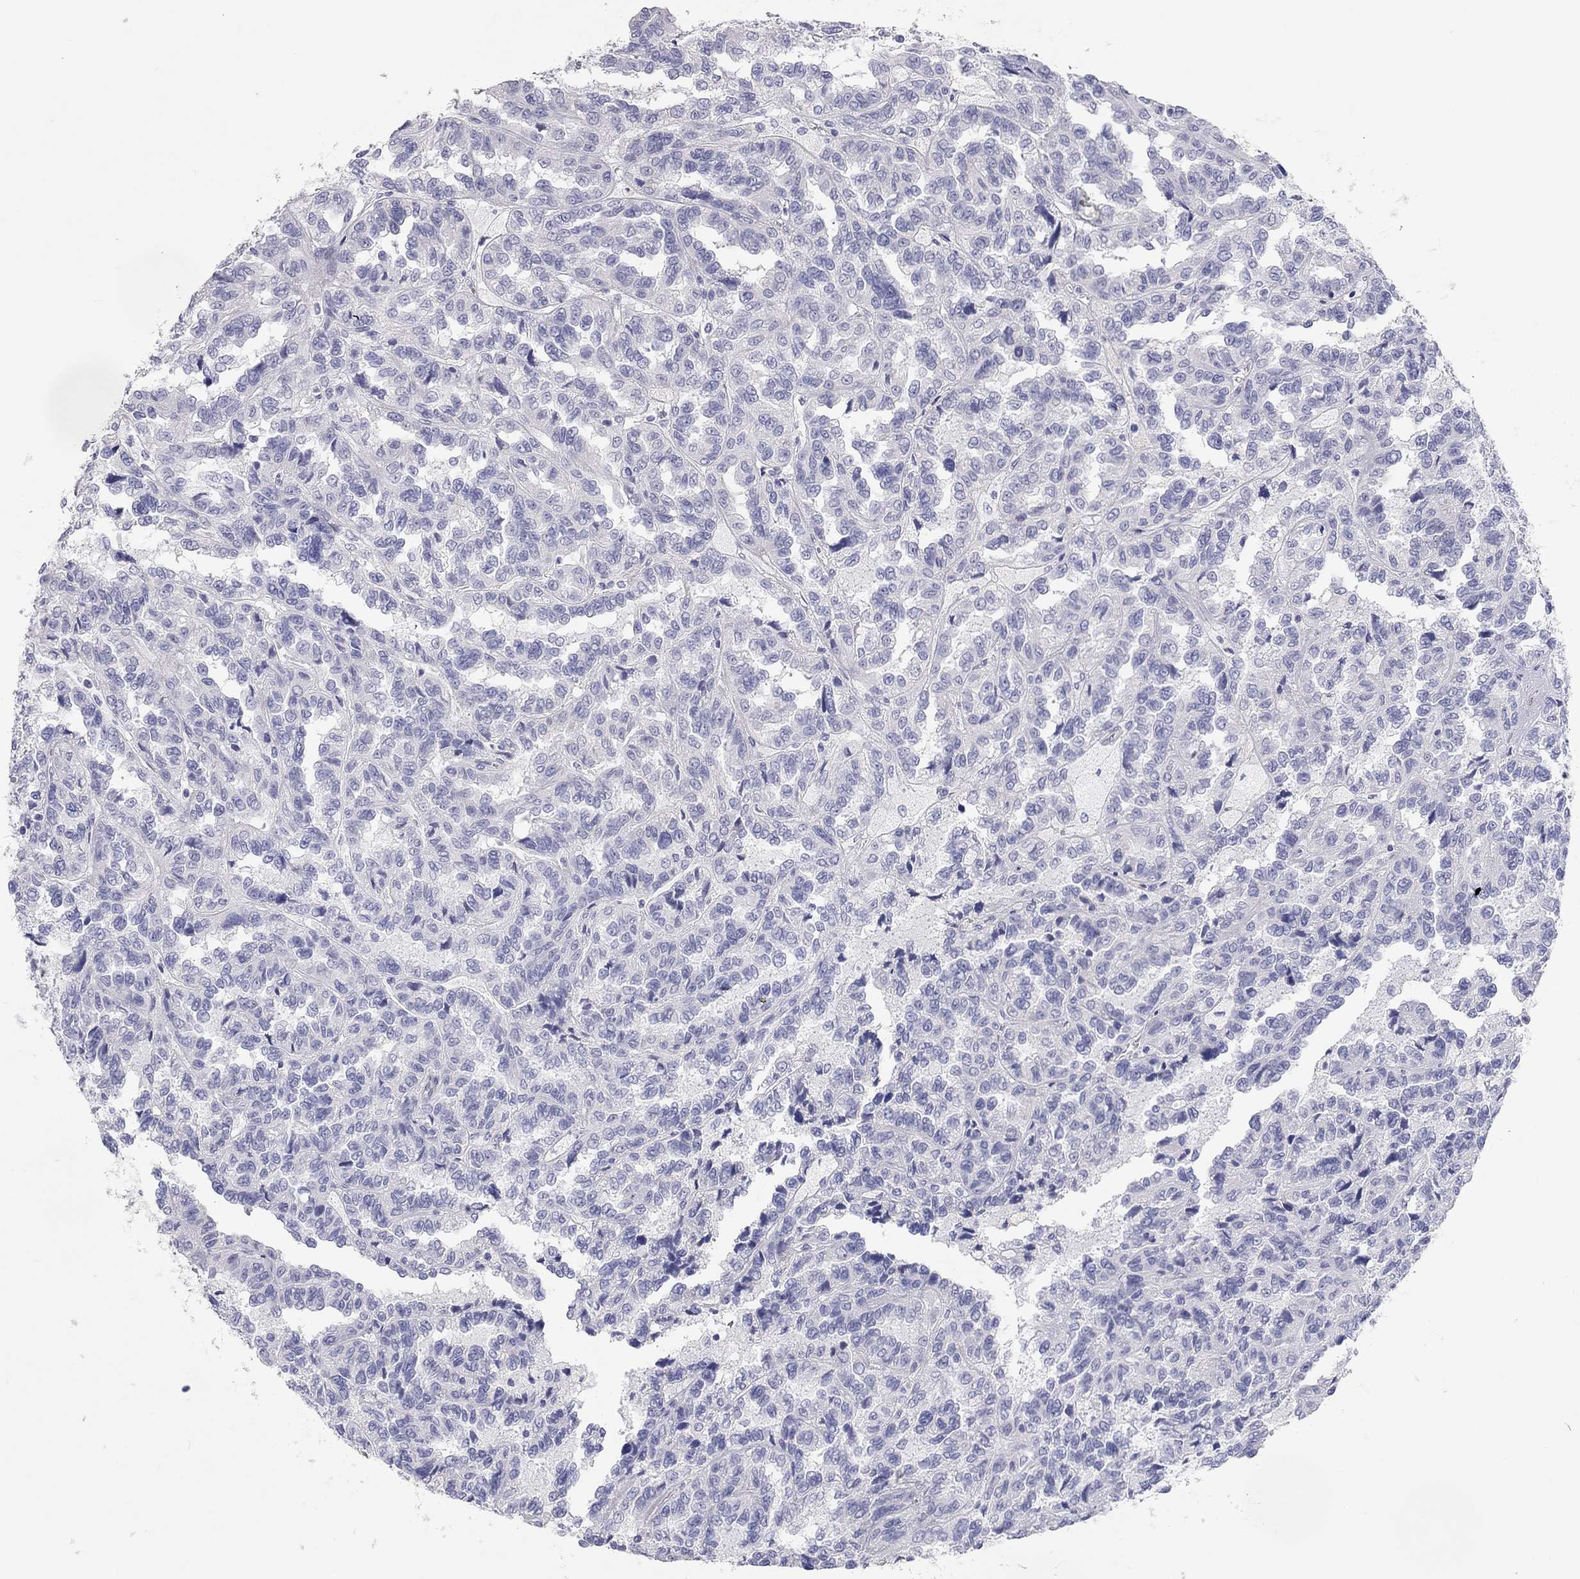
{"staining": {"intensity": "negative", "quantity": "none", "location": "none"}, "tissue": "renal cancer", "cell_type": "Tumor cells", "image_type": "cancer", "snomed": [{"axis": "morphology", "description": "Adenocarcinoma, NOS"}, {"axis": "topography", "description": "Kidney"}], "caption": "A high-resolution image shows immunohistochemistry (IHC) staining of renal cancer (adenocarcinoma), which shows no significant staining in tumor cells.", "gene": "PCDHGC5", "patient": {"sex": "male", "age": 79}}